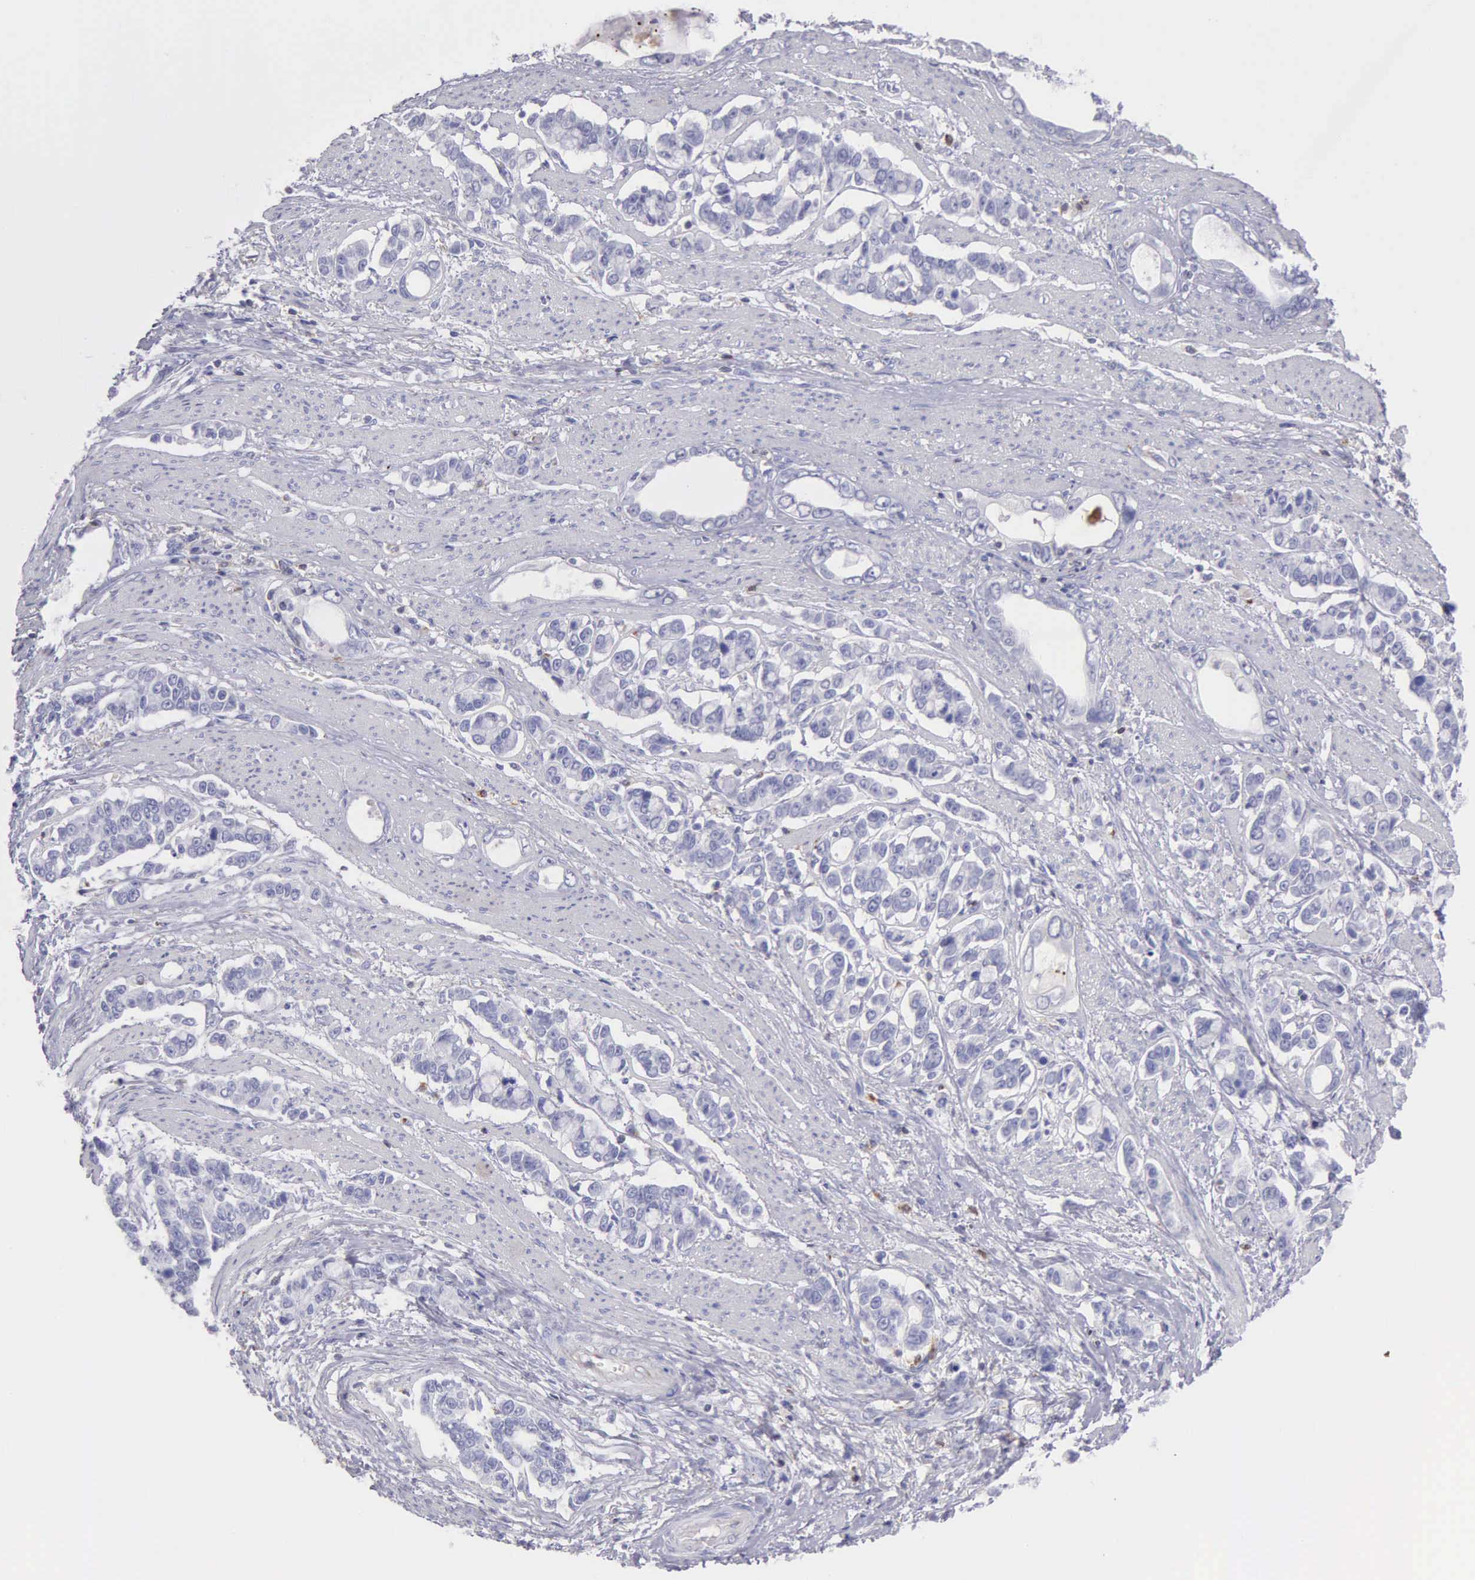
{"staining": {"intensity": "negative", "quantity": "none", "location": "none"}, "tissue": "stomach cancer", "cell_type": "Tumor cells", "image_type": "cancer", "snomed": [{"axis": "morphology", "description": "Adenocarcinoma, NOS"}, {"axis": "topography", "description": "Stomach"}], "caption": "A histopathology image of stomach cancer (adenocarcinoma) stained for a protein exhibits no brown staining in tumor cells.", "gene": "SRGN", "patient": {"sex": "male", "age": 78}}